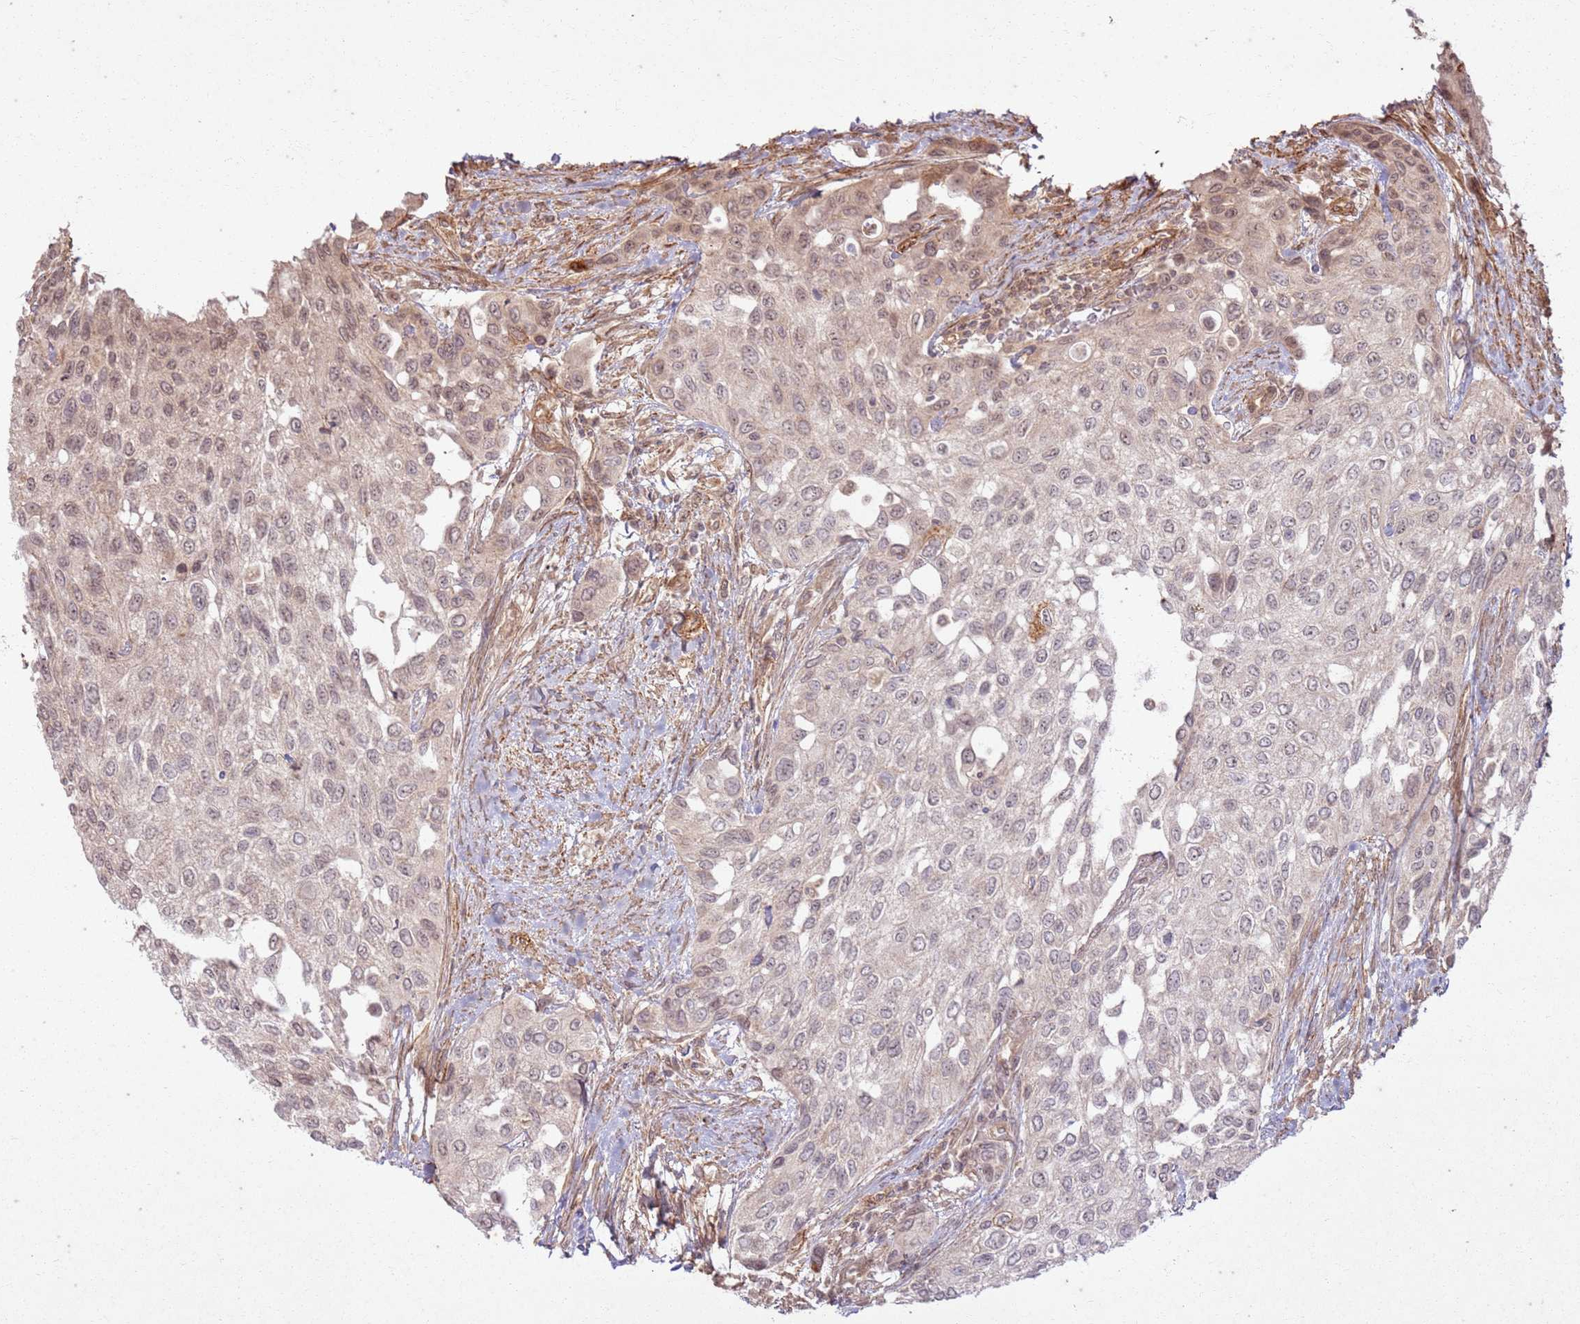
{"staining": {"intensity": "weak", "quantity": "25%-75%", "location": "cytoplasmic/membranous,nuclear"}, "tissue": "urothelial cancer", "cell_type": "Tumor cells", "image_type": "cancer", "snomed": [{"axis": "morphology", "description": "Normal tissue, NOS"}, {"axis": "morphology", "description": "Urothelial carcinoma, High grade"}, {"axis": "topography", "description": "Vascular tissue"}, {"axis": "topography", "description": "Urinary bladder"}], "caption": "A brown stain shows weak cytoplasmic/membranous and nuclear expression of a protein in human urothelial cancer tumor cells.", "gene": "ZNF623", "patient": {"sex": "female", "age": 56}}